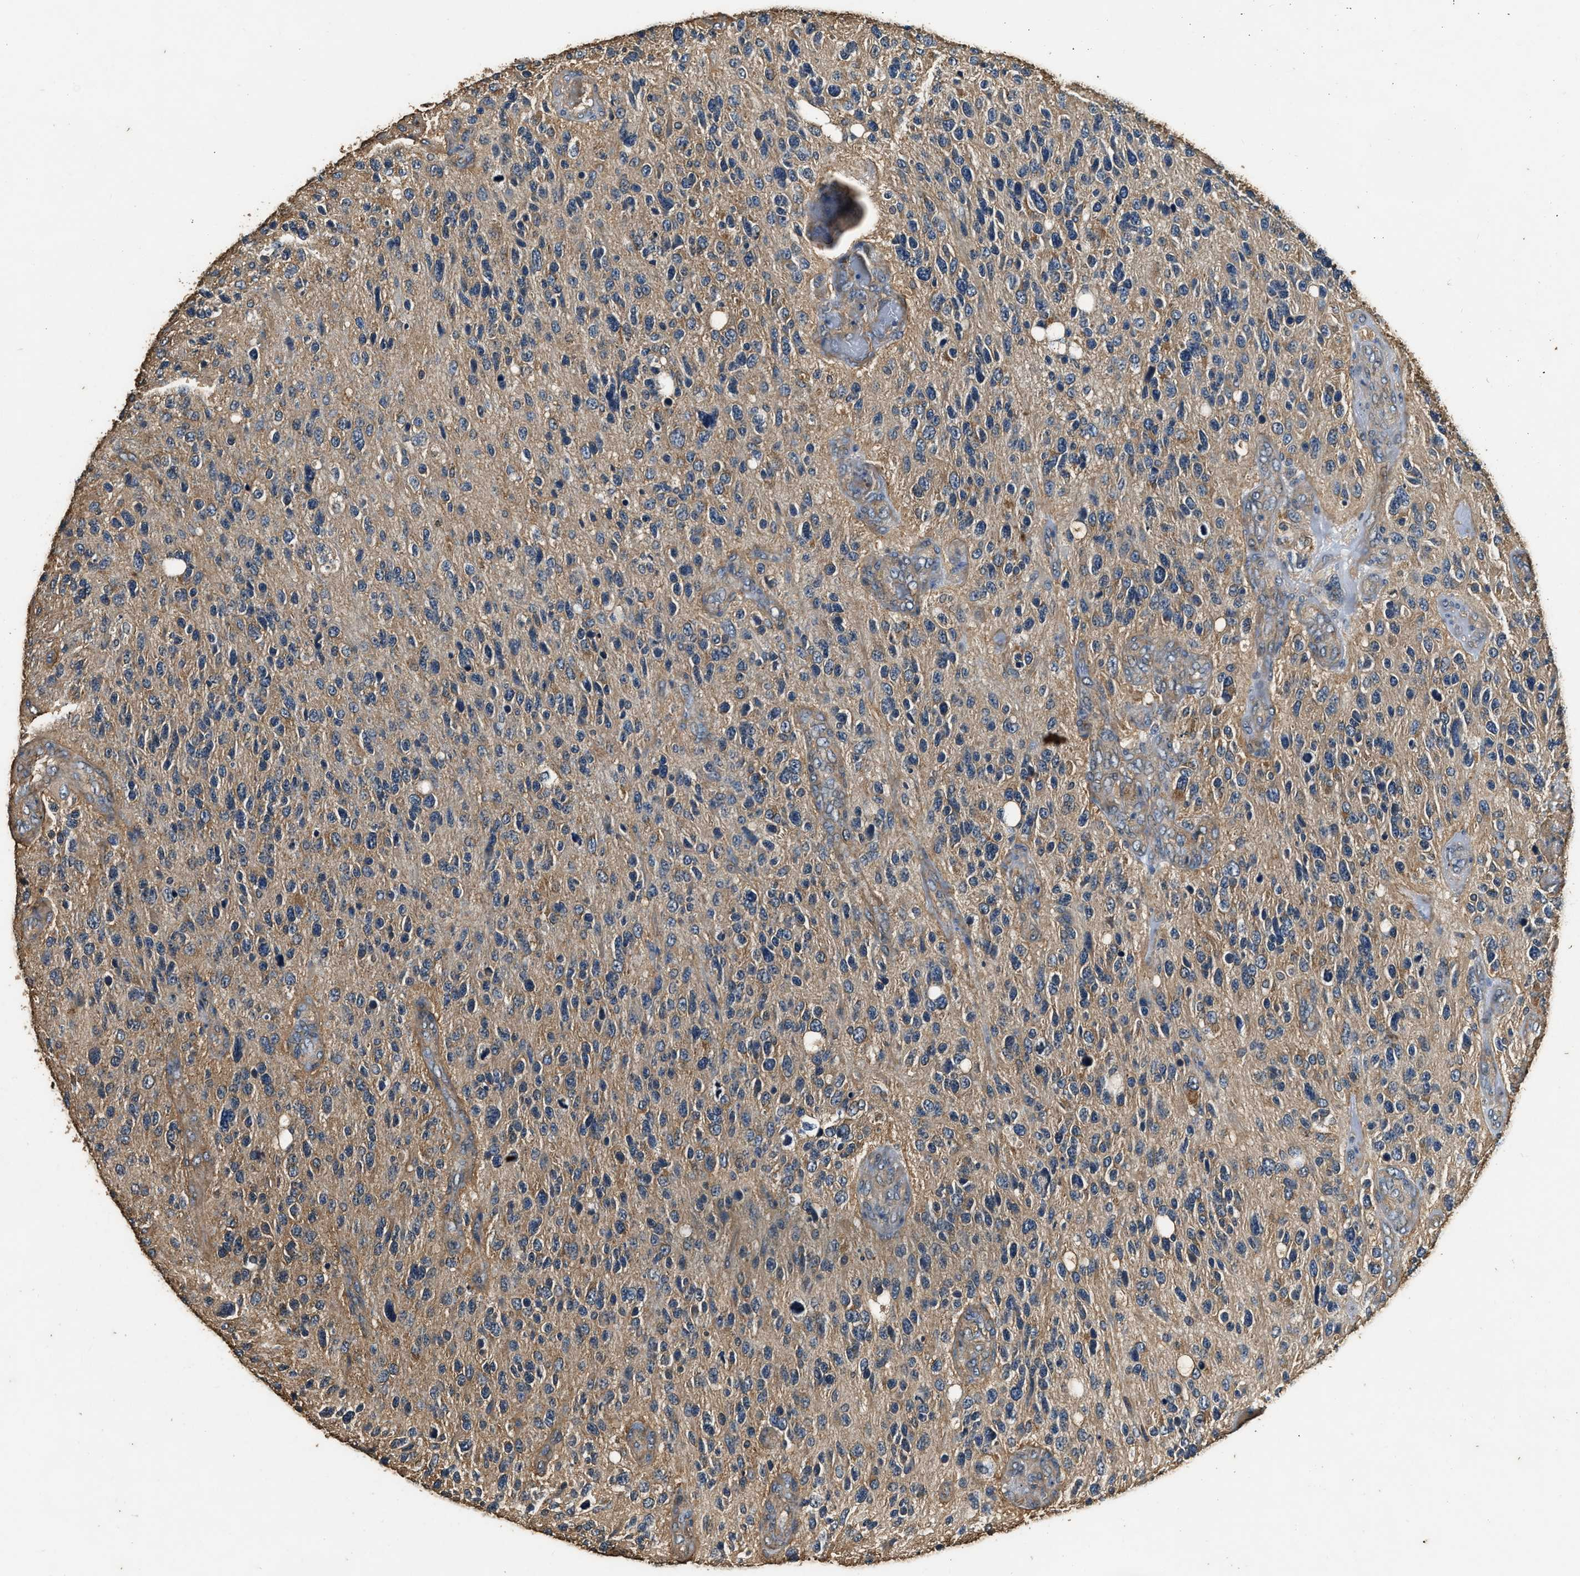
{"staining": {"intensity": "moderate", "quantity": "25%-75%", "location": "cytoplasmic/membranous"}, "tissue": "glioma", "cell_type": "Tumor cells", "image_type": "cancer", "snomed": [{"axis": "morphology", "description": "Glioma, malignant, High grade"}, {"axis": "topography", "description": "Brain"}], "caption": "Moderate cytoplasmic/membranous positivity for a protein is identified in approximately 25%-75% of tumor cells of glioma using immunohistochemistry.", "gene": "MIB1", "patient": {"sex": "female", "age": 58}}